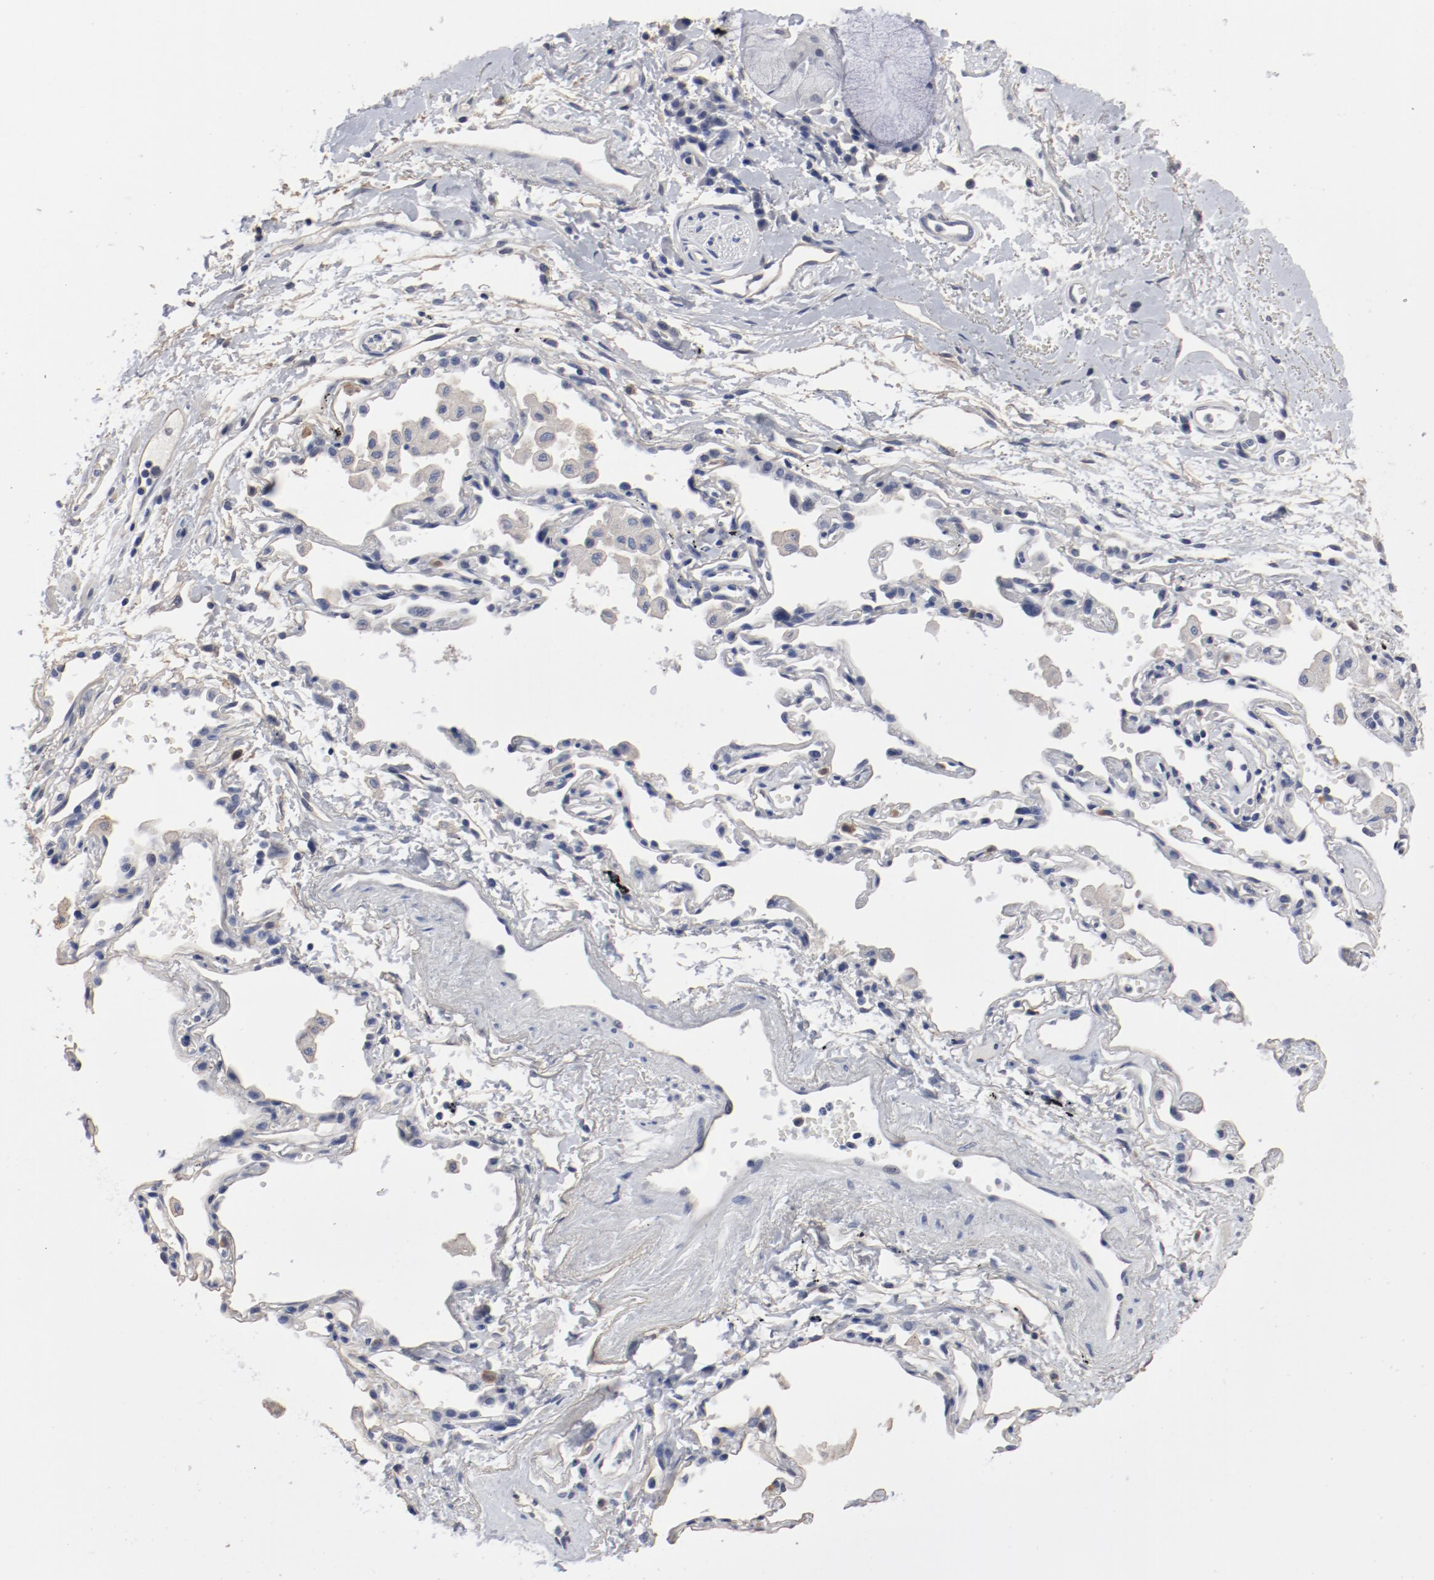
{"staining": {"intensity": "negative", "quantity": "none", "location": "none"}, "tissue": "adipose tissue", "cell_type": "Adipocytes", "image_type": "normal", "snomed": [{"axis": "morphology", "description": "Normal tissue, NOS"}, {"axis": "morphology", "description": "Adenocarcinoma, NOS"}, {"axis": "topography", "description": "Cartilage tissue"}, {"axis": "topography", "description": "Bronchus"}, {"axis": "topography", "description": "Lung"}], "caption": "IHC of benign adipose tissue exhibits no expression in adipocytes.", "gene": "ANKLE2", "patient": {"sex": "female", "age": 67}}